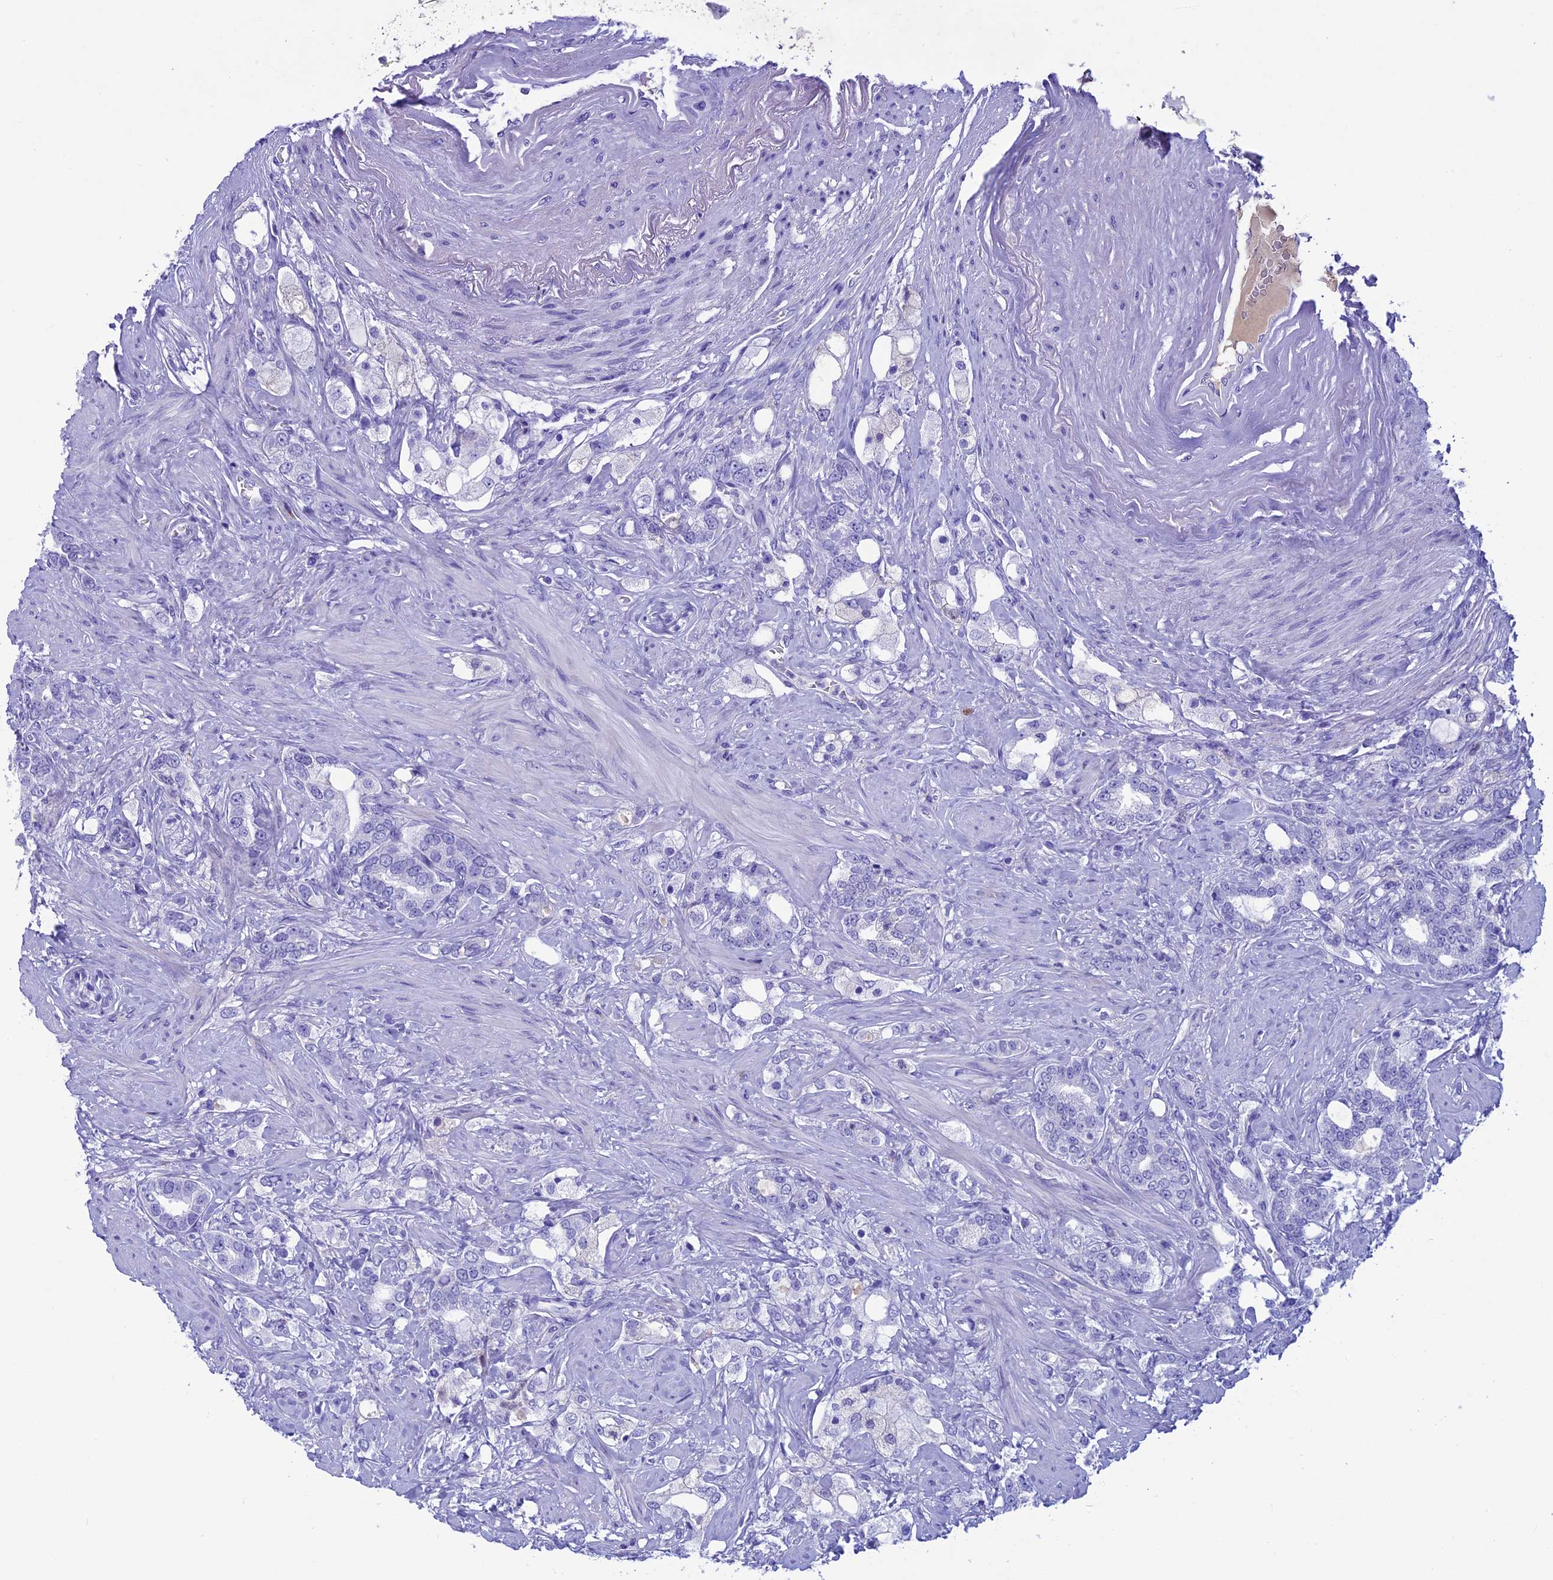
{"staining": {"intensity": "negative", "quantity": "none", "location": "none"}, "tissue": "prostate cancer", "cell_type": "Tumor cells", "image_type": "cancer", "snomed": [{"axis": "morphology", "description": "Adenocarcinoma, High grade"}, {"axis": "topography", "description": "Prostate"}], "caption": "Prostate adenocarcinoma (high-grade) stained for a protein using immunohistochemistry demonstrates no positivity tumor cells.", "gene": "IGSF6", "patient": {"sex": "male", "age": 64}}